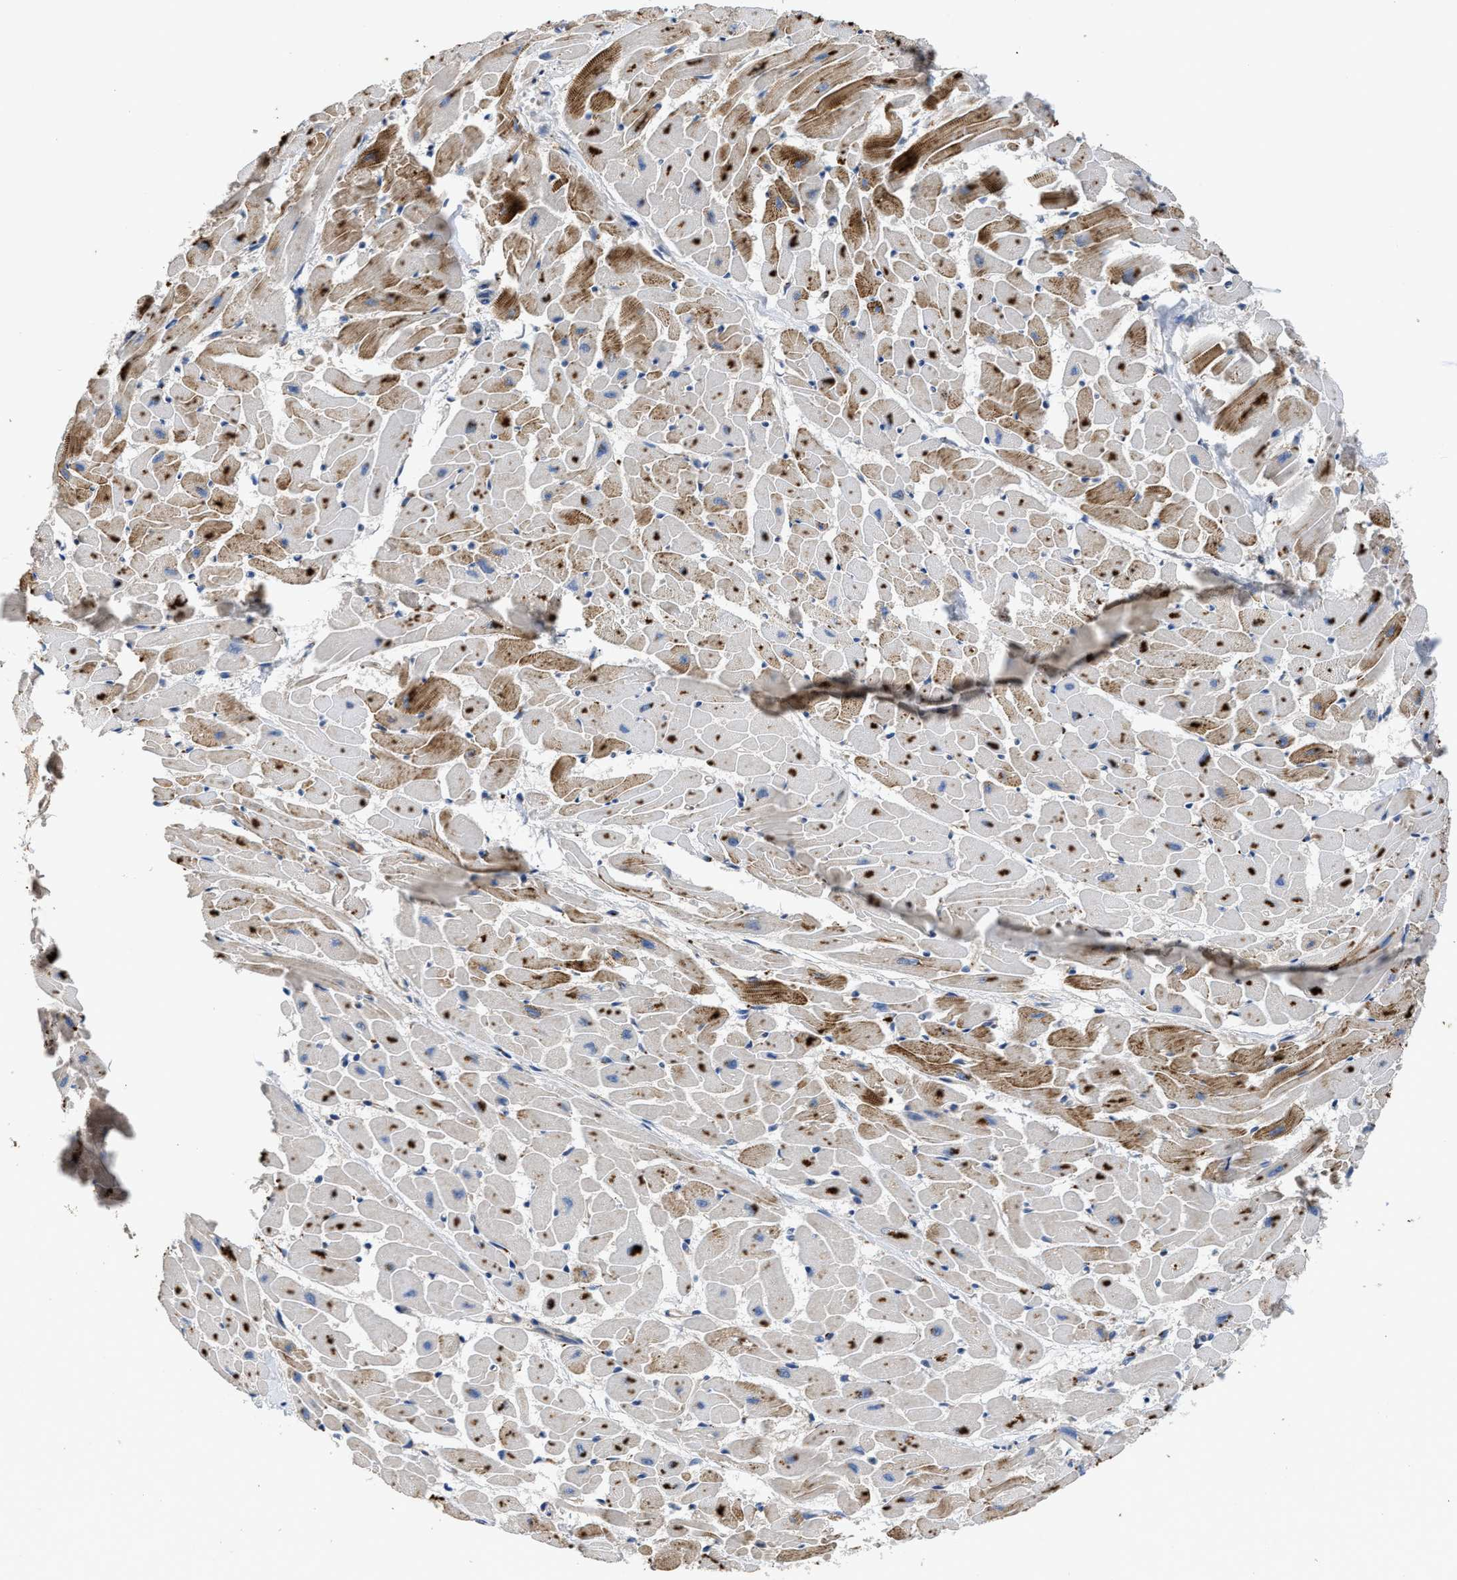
{"staining": {"intensity": "moderate", "quantity": "25%-75%", "location": "cytoplasmic/membranous"}, "tissue": "heart muscle", "cell_type": "Cardiomyocytes", "image_type": "normal", "snomed": [{"axis": "morphology", "description": "Normal tissue, NOS"}, {"axis": "topography", "description": "Heart"}], "caption": "High-magnification brightfield microscopy of benign heart muscle stained with DAB (3,3'-diaminobenzidine) (brown) and counterstained with hematoxylin (blue). cardiomyocytes exhibit moderate cytoplasmic/membranous staining is appreciated in about25%-75% of cells.", "gene": "SIK2", "patient": {"sex": "female", "age": 19}}